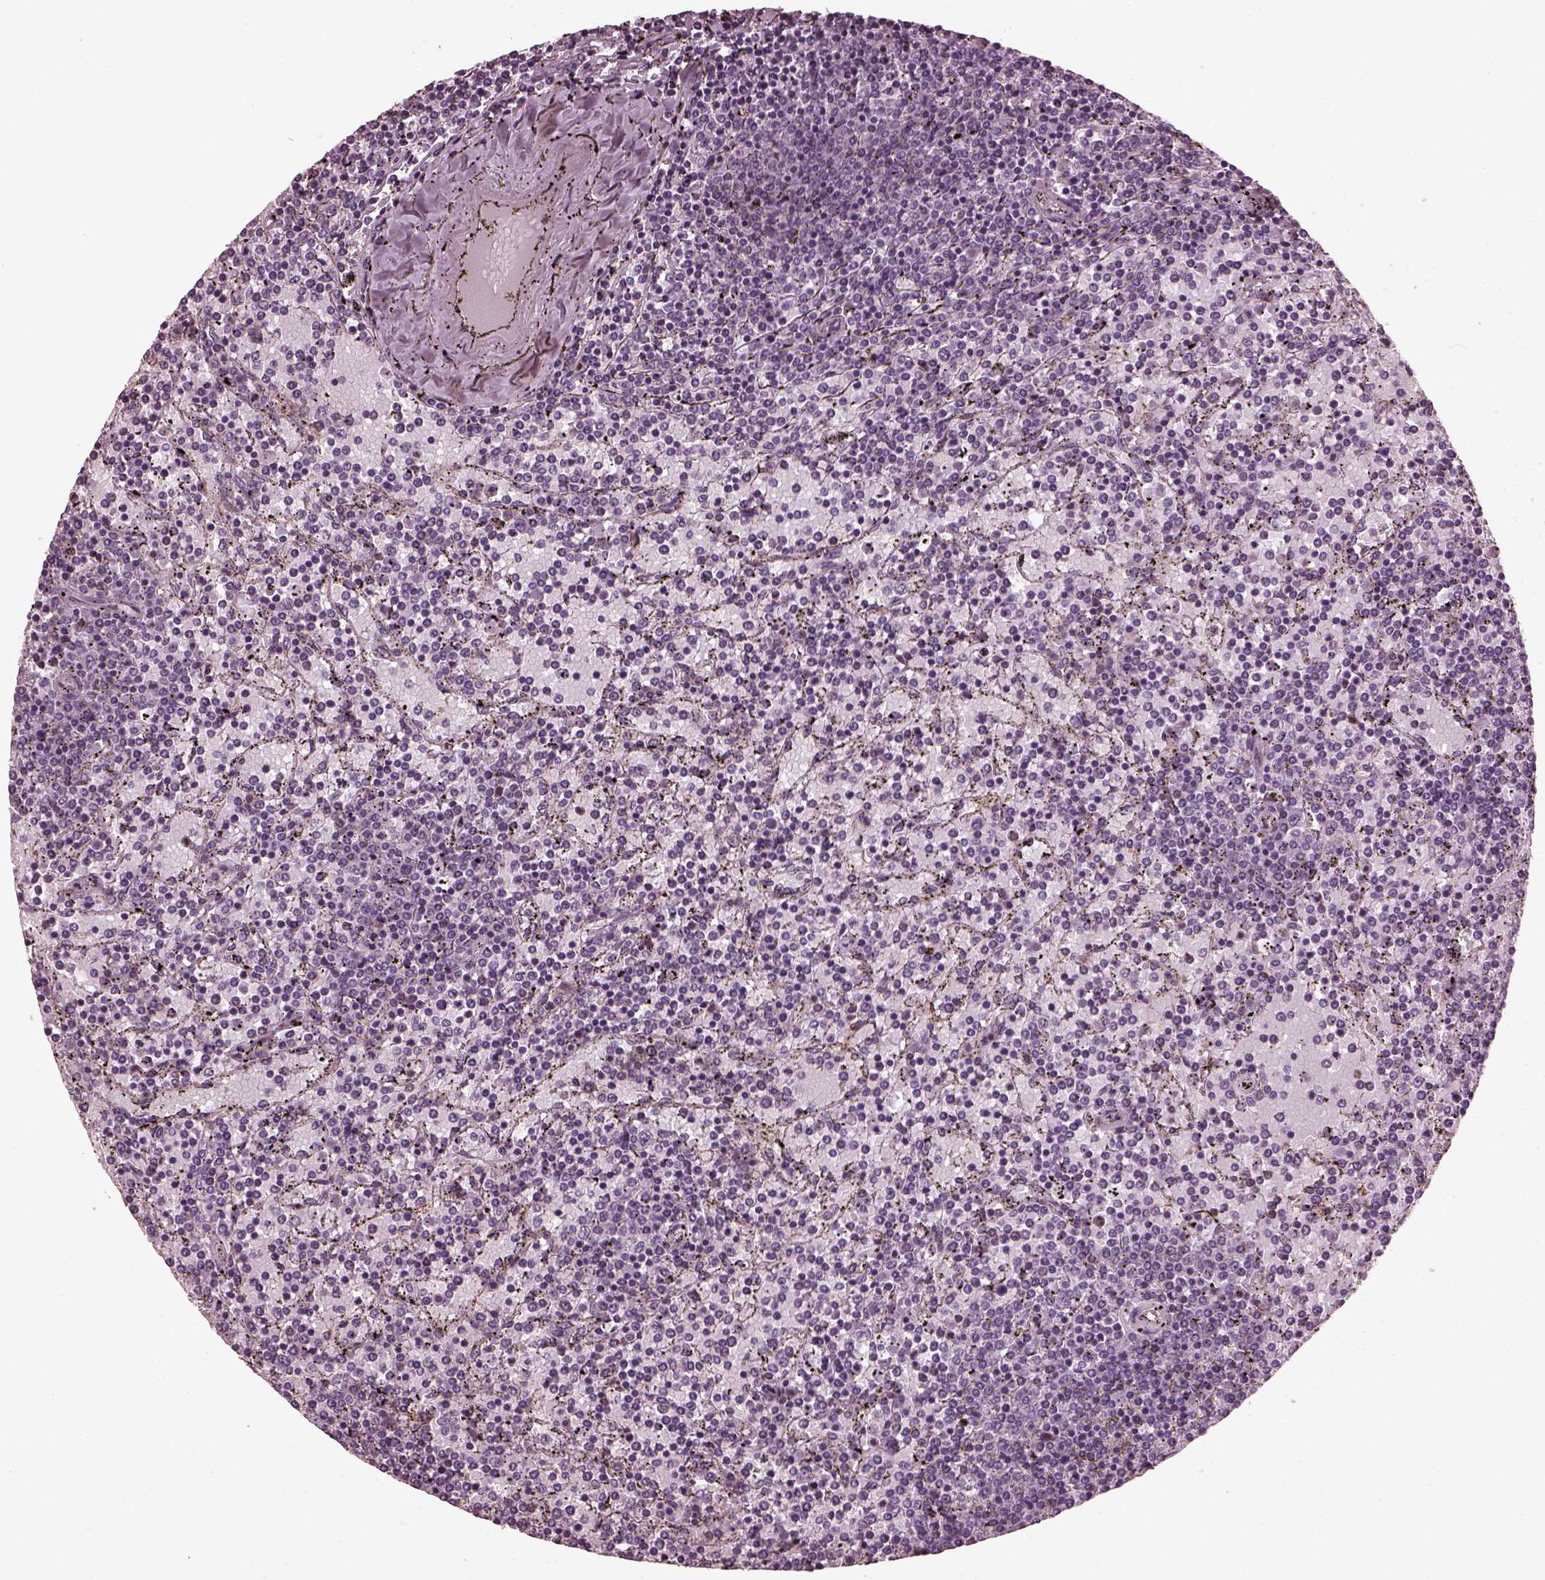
{"staining": {"intensity": "negative", "quantity": "none", "location": "none"}, "tissue": "lymphoma", "cell_type": "Tumor cells", "image_type": "cancer", "snomed": [{"axis": "morphology", "description": "Malignant lymphoma, non-Hodgkin's type, Low grade"}, {"axis": "topography", "description": "Spleen"}], "caption": "IHC image of human low-grade malignant lymphoma, non-Hodgkin's type stained for a protein (brown), which shows no staining in tumor cells.", "gene": "GDF11", "patient": {"sex": "female", "age": 77}}